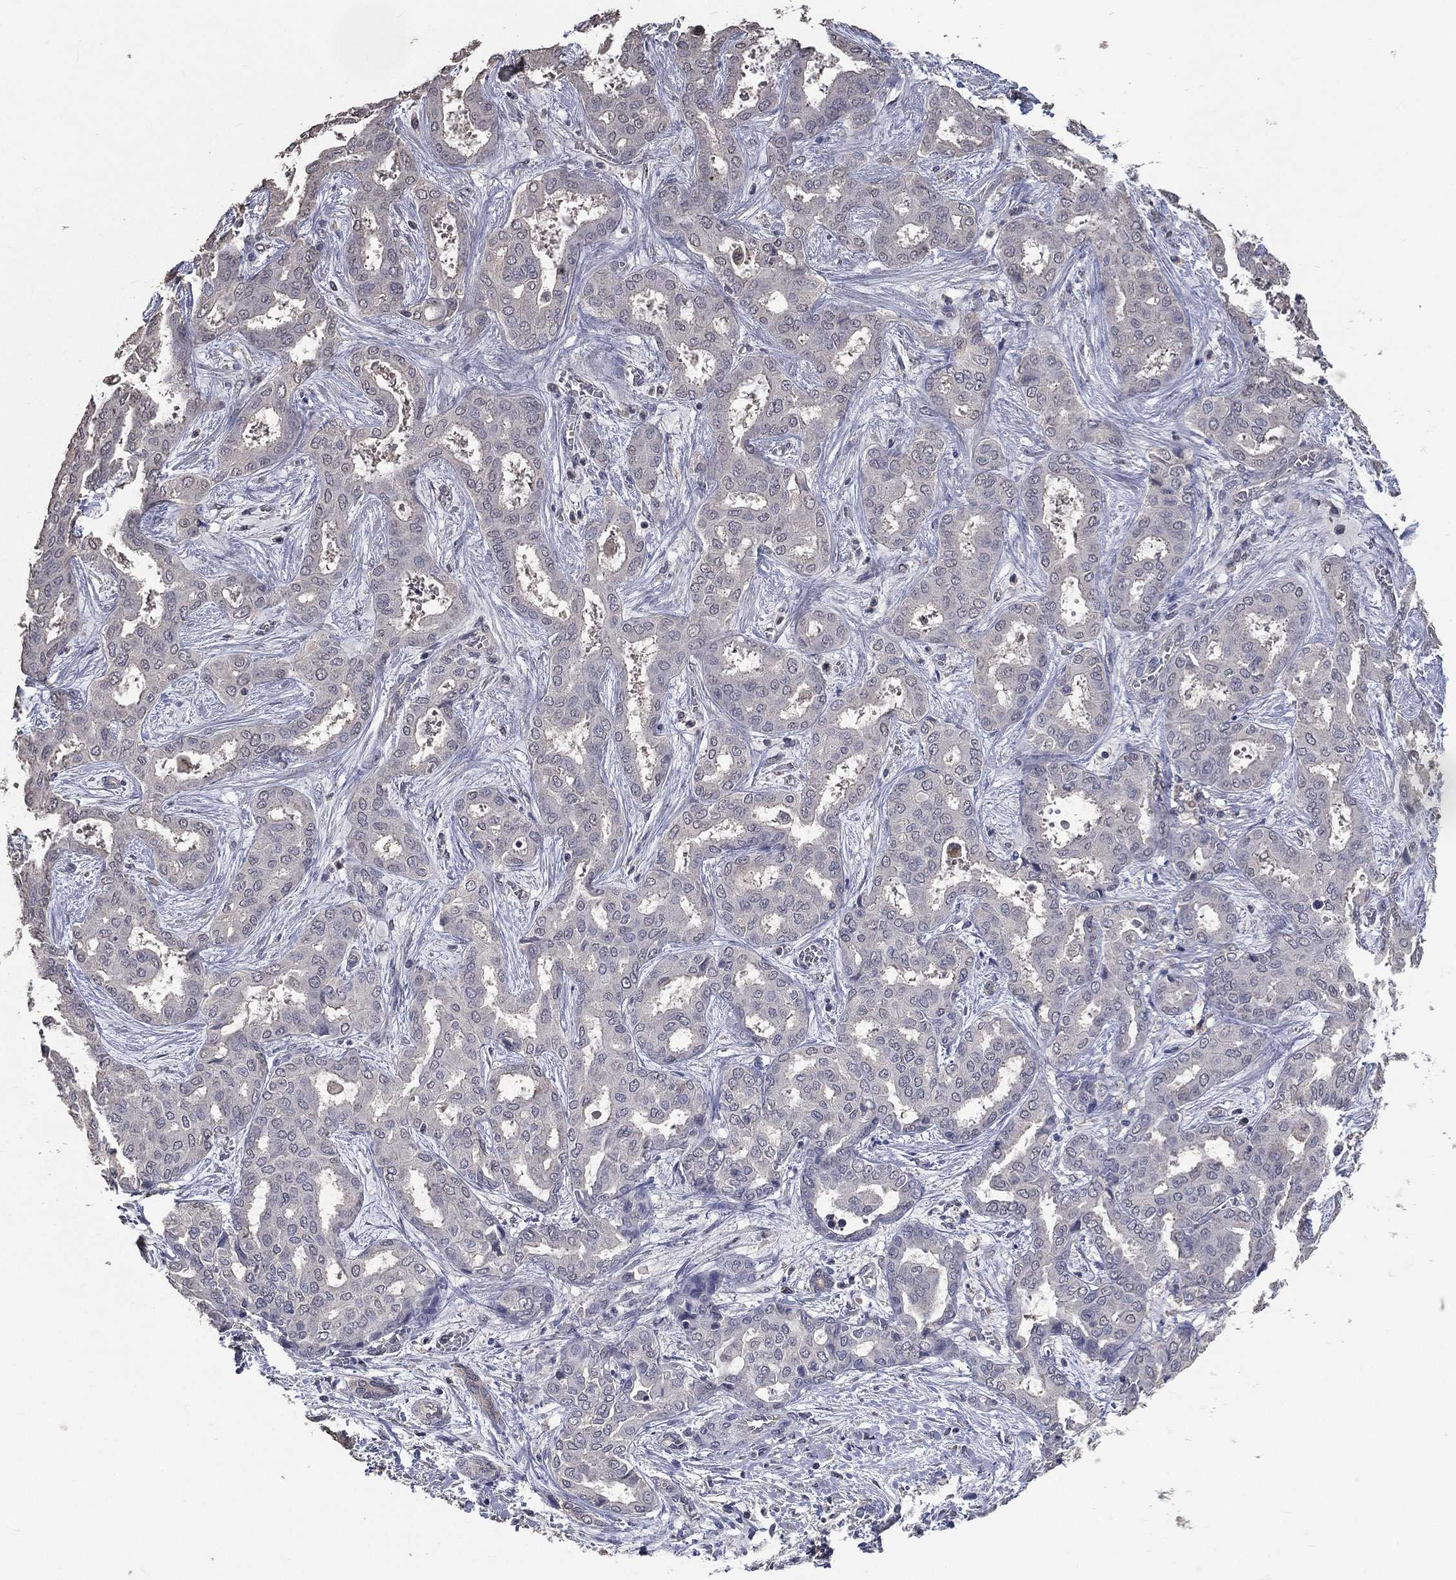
{"staining": {"intensity": "negative", "quantity": "none", "location": "none"}, "tissue": "liver cancer", "cell_type": "Tumor cells", "image_type": "cancer", "snomed": [{"axis": "morphology", "description": "Cholangiocarcinoma"}, {"axis": "topography", "description": "Liver"}], "caption": "The histopathology image demonstrates no staining of tumor cells in liver cancer (cholangiocarcinoma).", "gene": "SNAP25", "patient": {"sex": "female", "age": 64}}